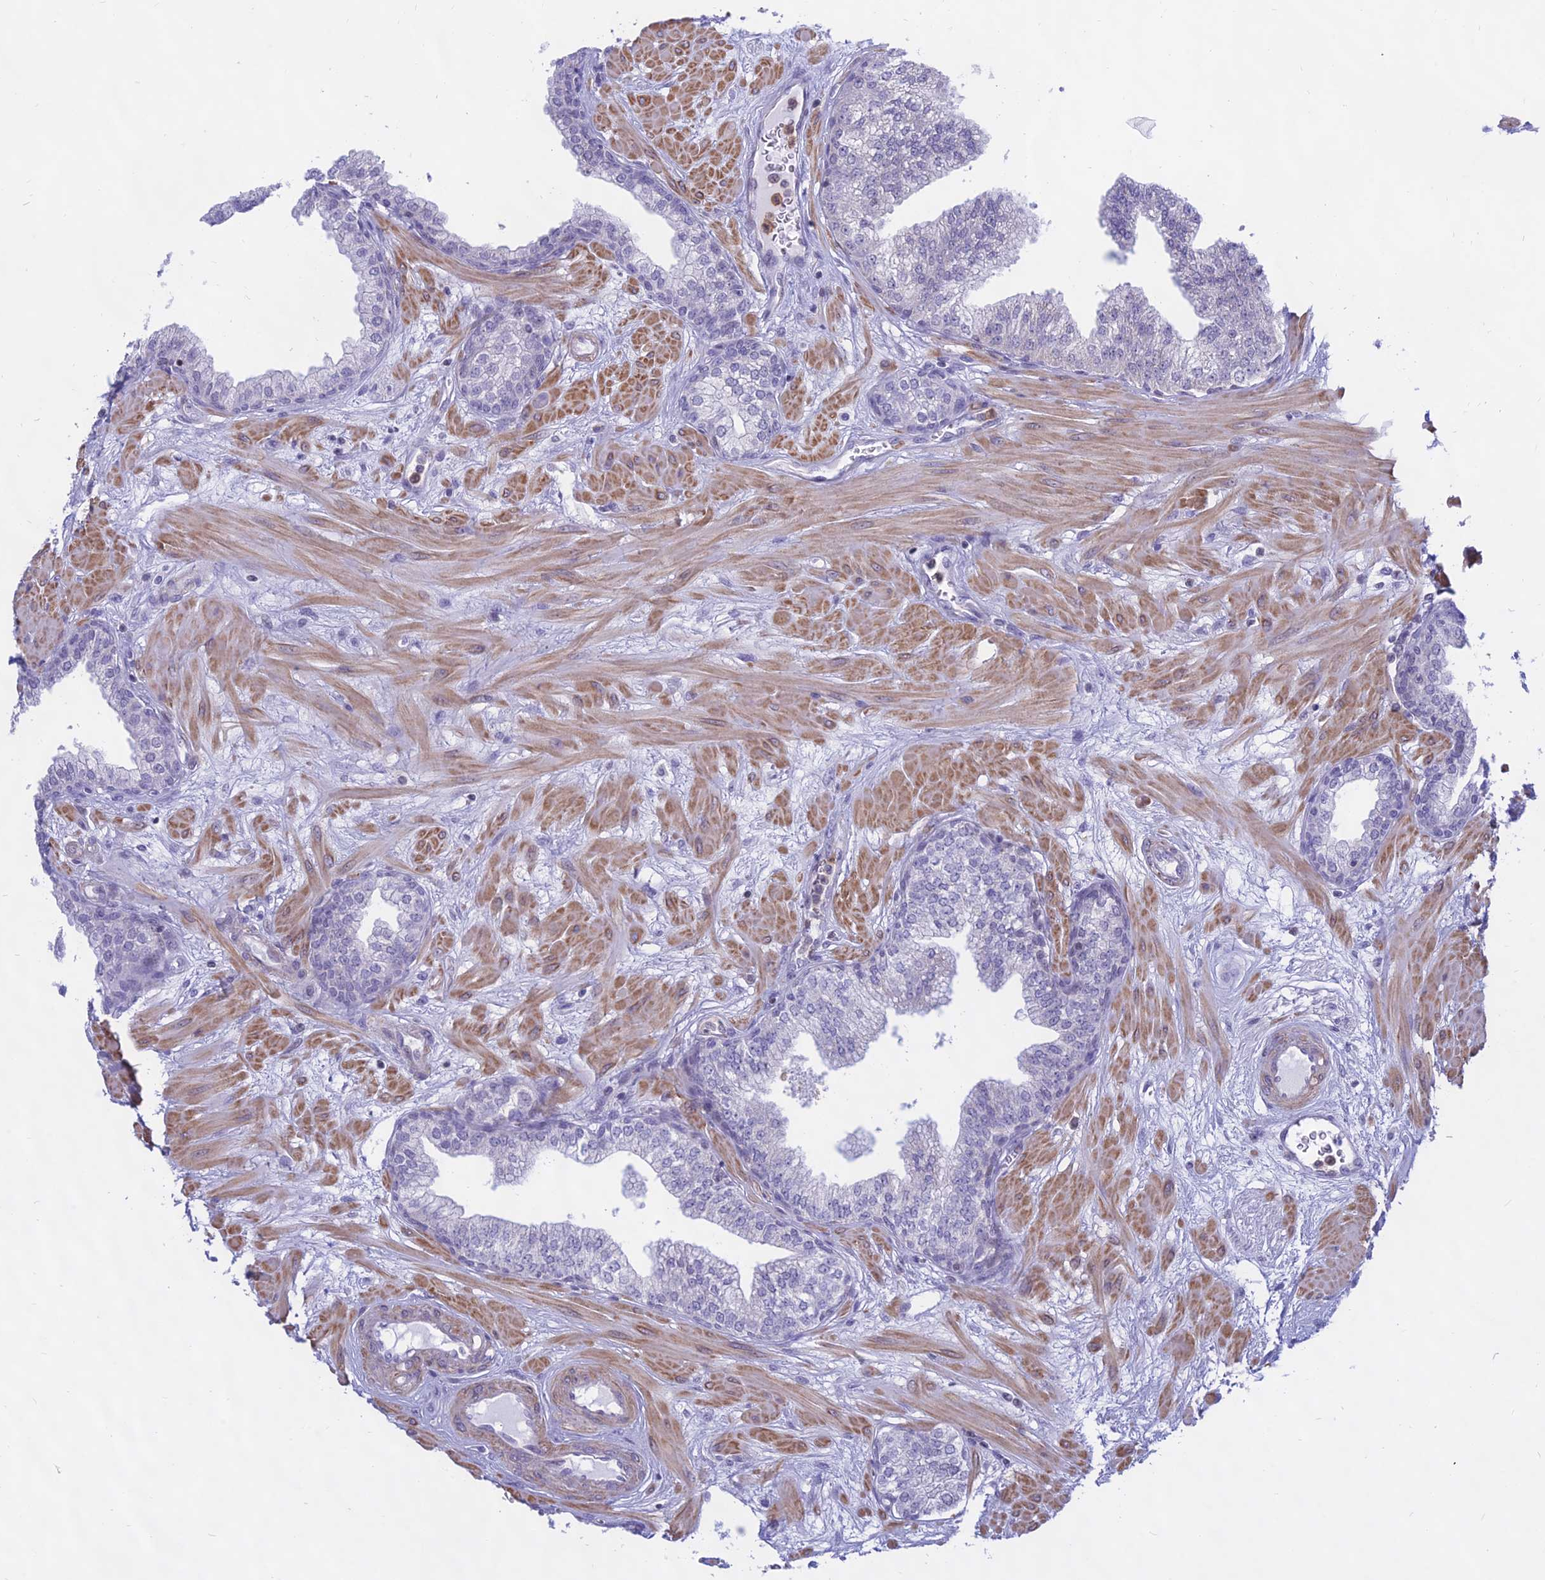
{"staining": {"intensity": "negative", "quantity": "none", "location": "none"}, "tissue": "prostate", "cell_type": "Glandular cells", "image_type": "normal", "snomed": [{"axis": "morphology", "description": "Normal tissue, NOS"}, {"axis": "morphology", "description": "Urothelial carcinoma, Low grade"}, {"axis": "topography", "description": "Urinary bladder"}, {"axis": "topography", "description": "Prostate"}], "caption": "DAB (3,3'-diaminobenzidine) immunohistochemical staining of unremarkable human prostate exhibits no significant positivity in glandular cells. The staining was performed using DAB (3,3'-diaminobenzidine) to visualize the protein expression in brown, while the nuclei were stained in blue with hematoxylin (Magnification: 20x).", "gene": "KRR1", "patient": {"sex": "male", "age": 60}}